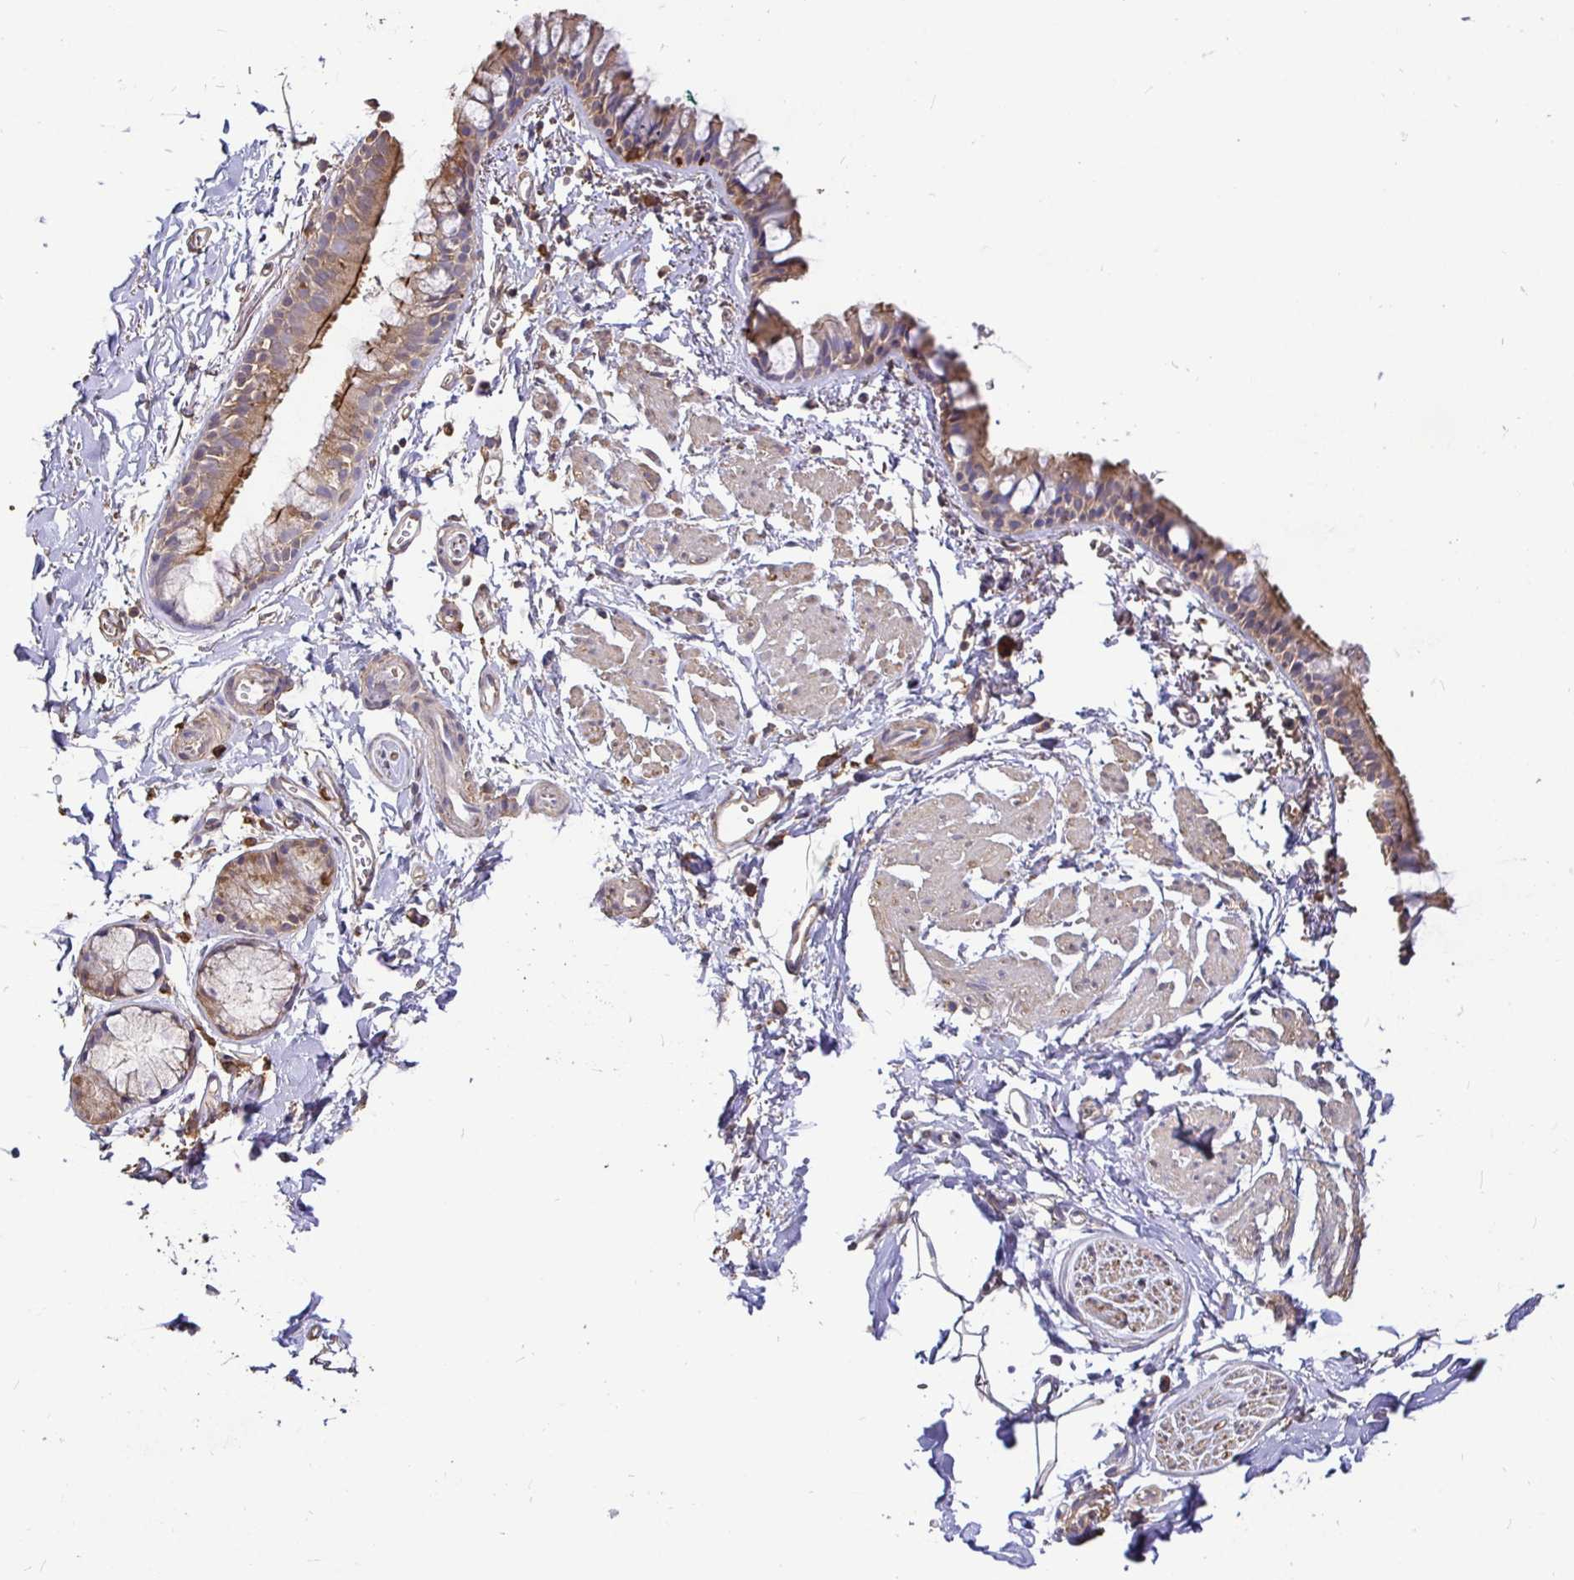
{"staining": {"intensity": "moderate", "quantity": ">75%", "location": "cytoplasmic/membranous"}, "tissue": "bronchus", "cell_type": "Respiratory epithelial cells", "image_type": "normal", "snomed": [{"axis": "morphology", "description": "Normal tissue, NOS"}, {"axis": "topography", "description": "Cartilage tissue"}, {"axis": "topography", "description": "Bronchus"}, {"axis": "topography", "description": "Peripheral nerve tissue"}], "caption": "Respiratory epithelial cells reveal medium levels of moderate cytoplasmic/membranous positivity in approximately >75% of cells in normal bronchus. Using DAB (brown) and hematoxylin (blue) stains, captured at high magnification using brightfield microscopy.", "gene": "MAPK8IP3", "patient": {"sex": "female", "age": 59}}